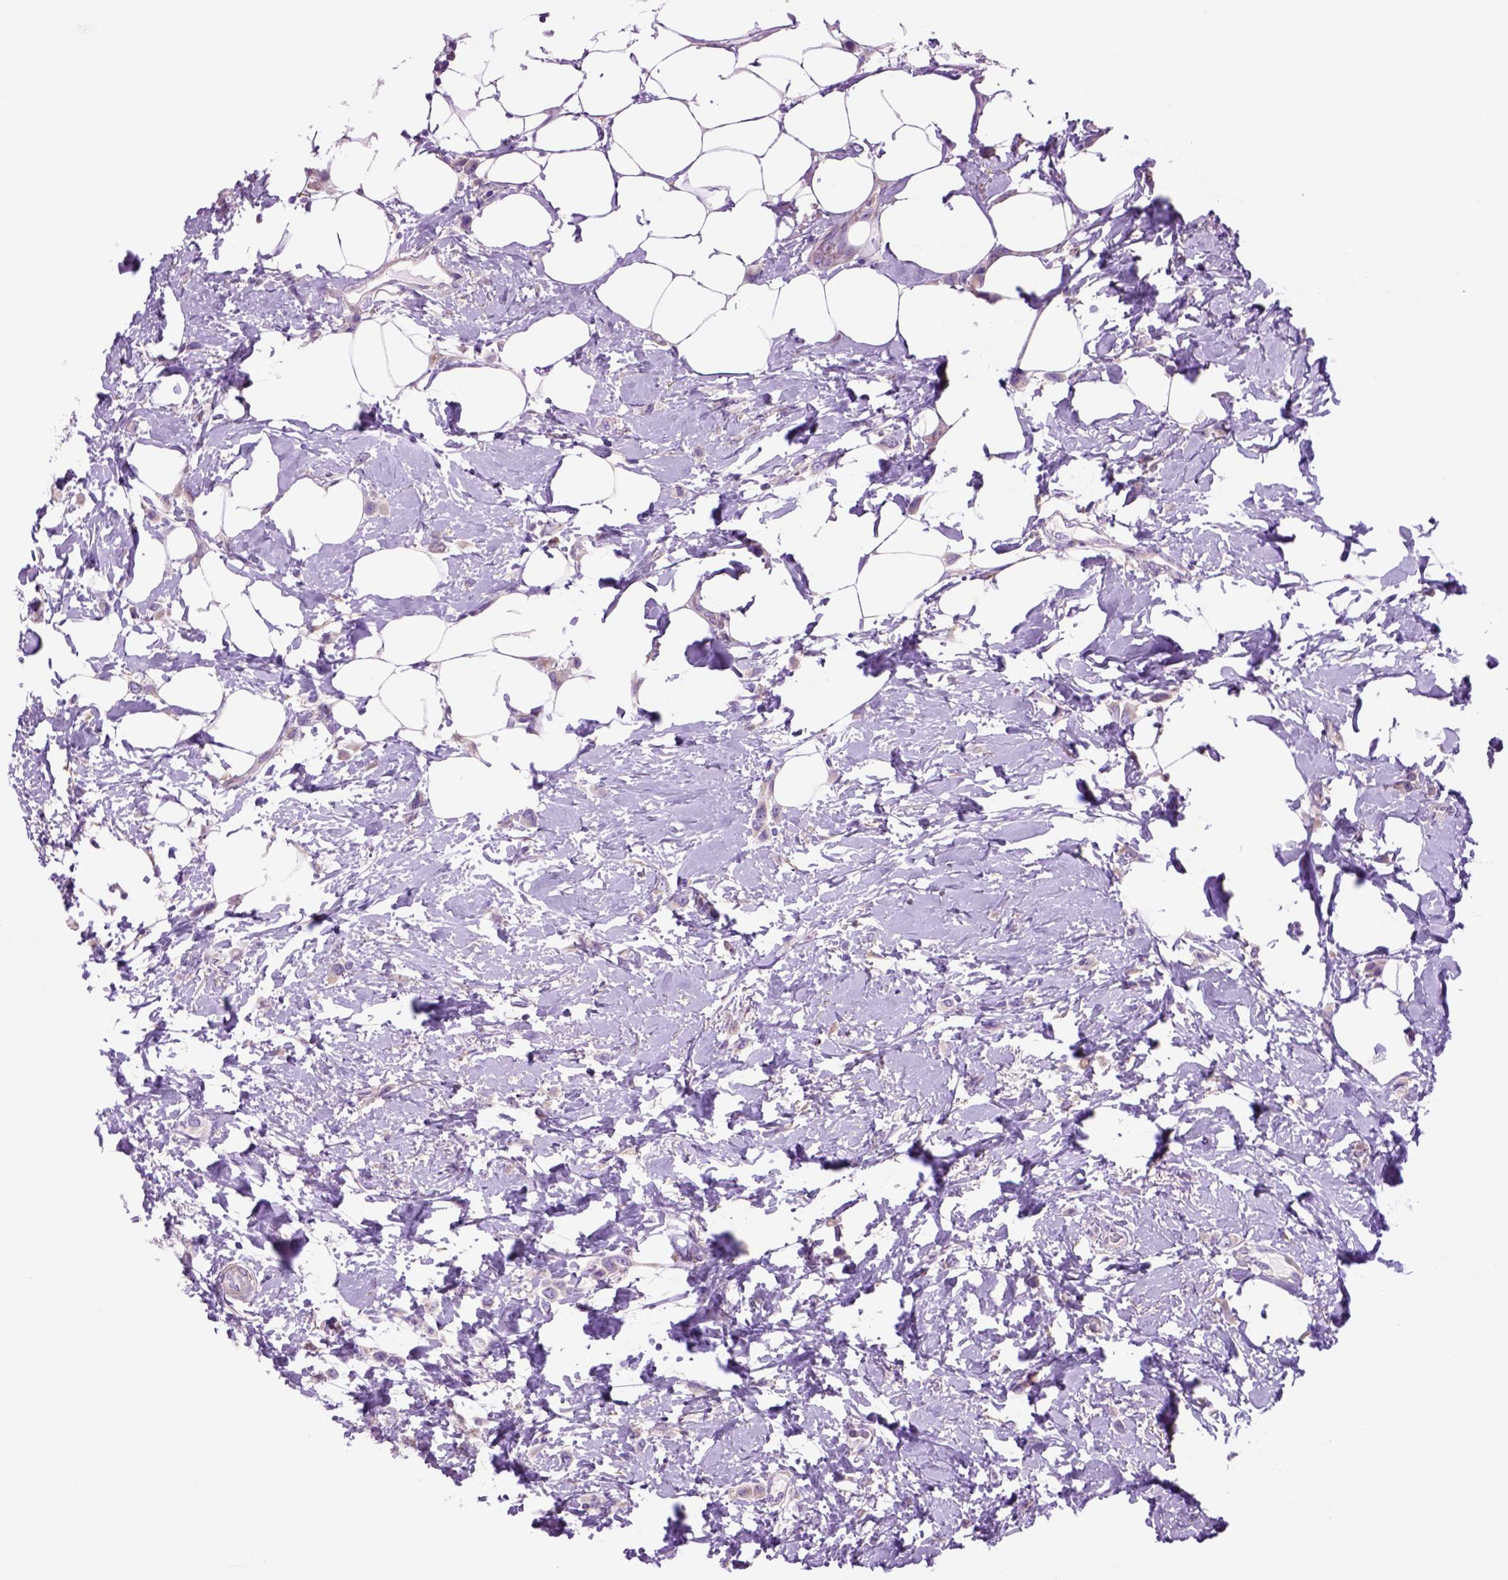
{"staining": {"intensity": "negative", "quantity": "none", "location": "none"}, "tissue": "breast cancer", "cell_type": "Tumor cells", "image_type": "cancer", "snomed": [{"axis": "morphology", "description": "Lobular carcinoma"}, {"axis": "topography", "description": "Breast"}], "caption": "A high-resolution micrograph shows immunohistochemistry staining of breast lobular carcinoma, which displays no significant expression in tumor cells.", "gene": "PIAS3", "patient": {"sex": "female", "age": 66}}